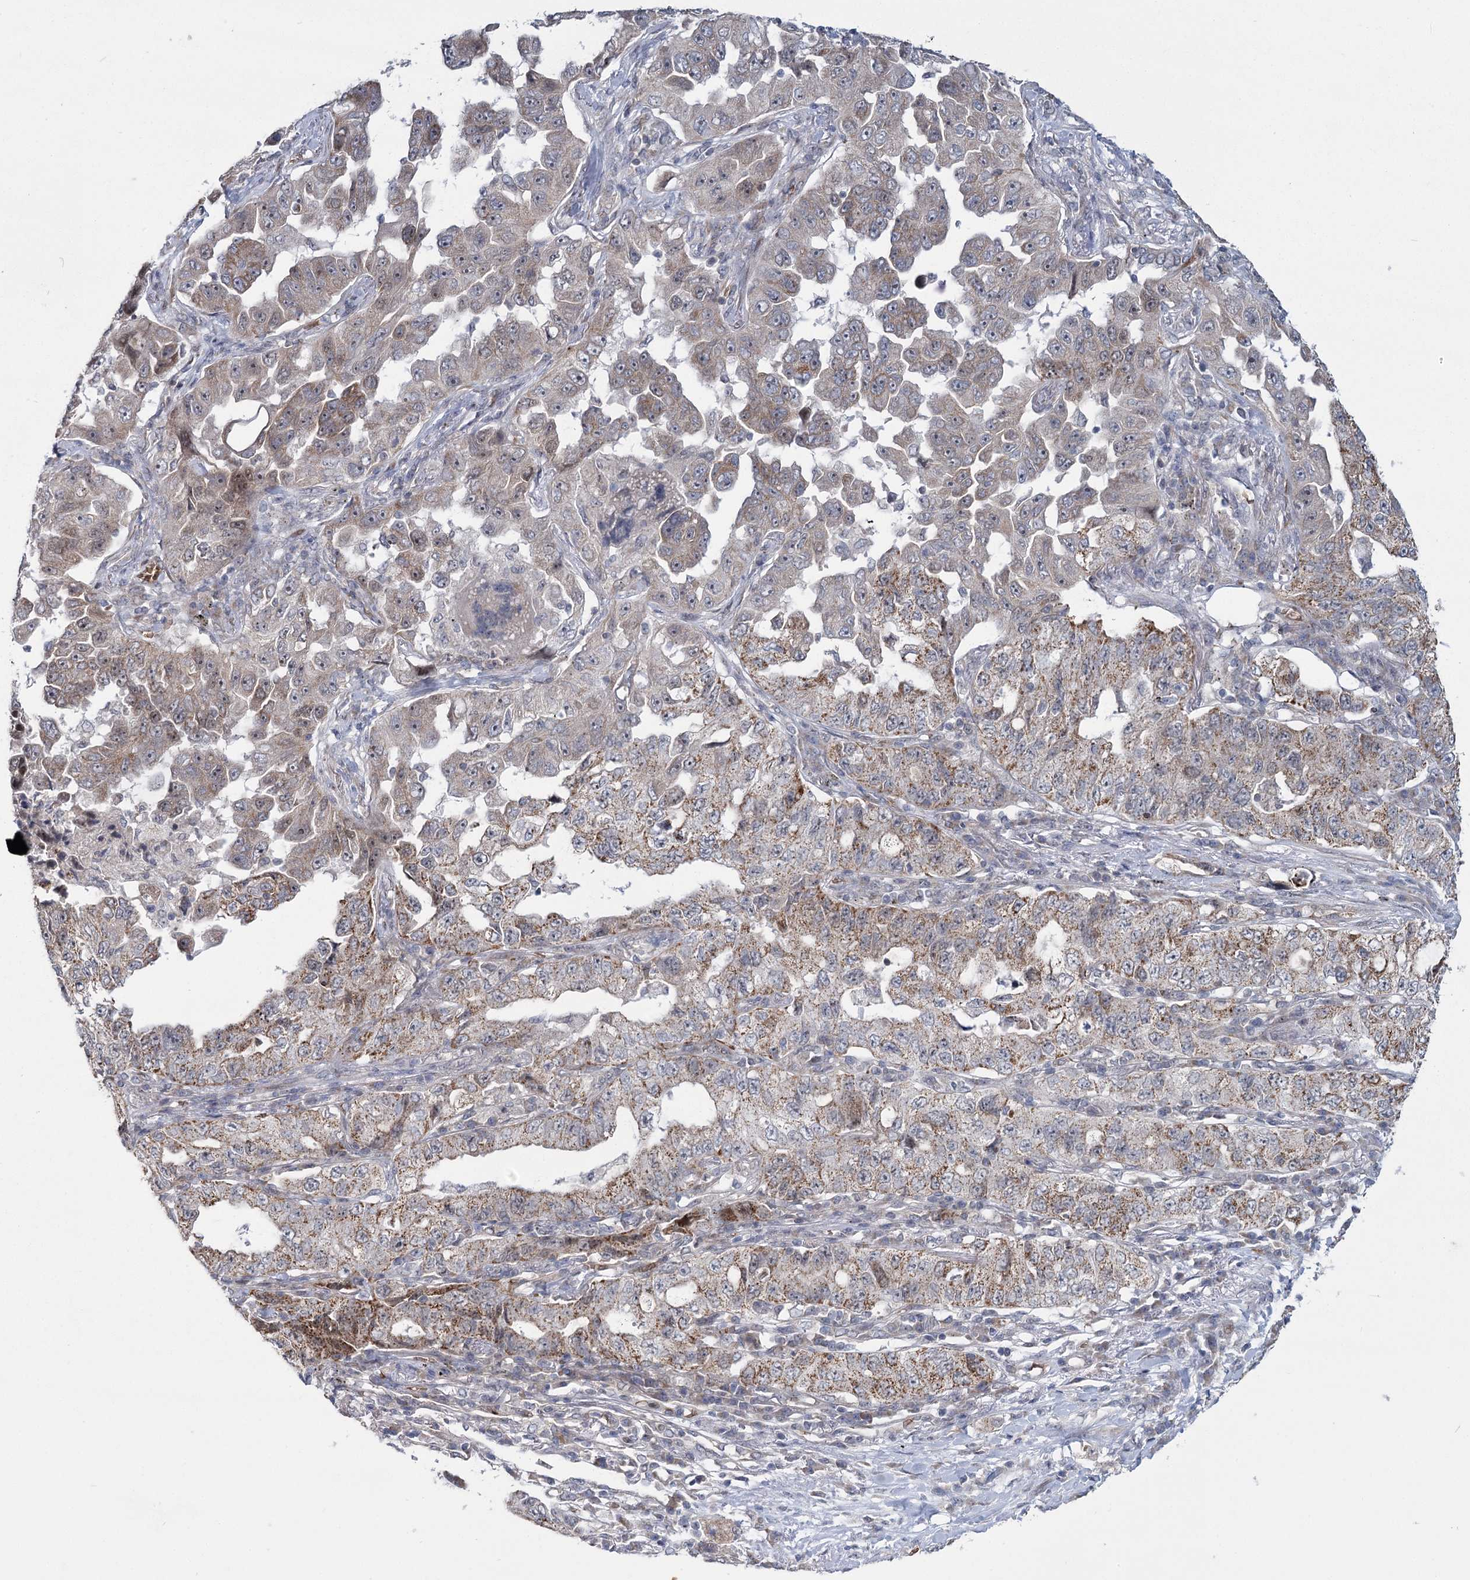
{"staining": {"intensity": "weak", "quantity": ">75%", "location": "cytoplasmic/membranous"}, "tissue": "lung cancer", "cell_type": "Tumor cells", "image_type": "cancer", "snomed": [{"axis": "morphology", "description": "Adenocarcinoma, NOS"}, {"axis": "topography", "description": "Lung"}], "caption": "Immunohistochemical staining of adenocarcinoma (lung) shows weak cytoplasmic/membranous protein expression in approximately >75% of tumor cells.", "gene": "NSMCE4A", "patient": {"sex": "female", "age": 51}}